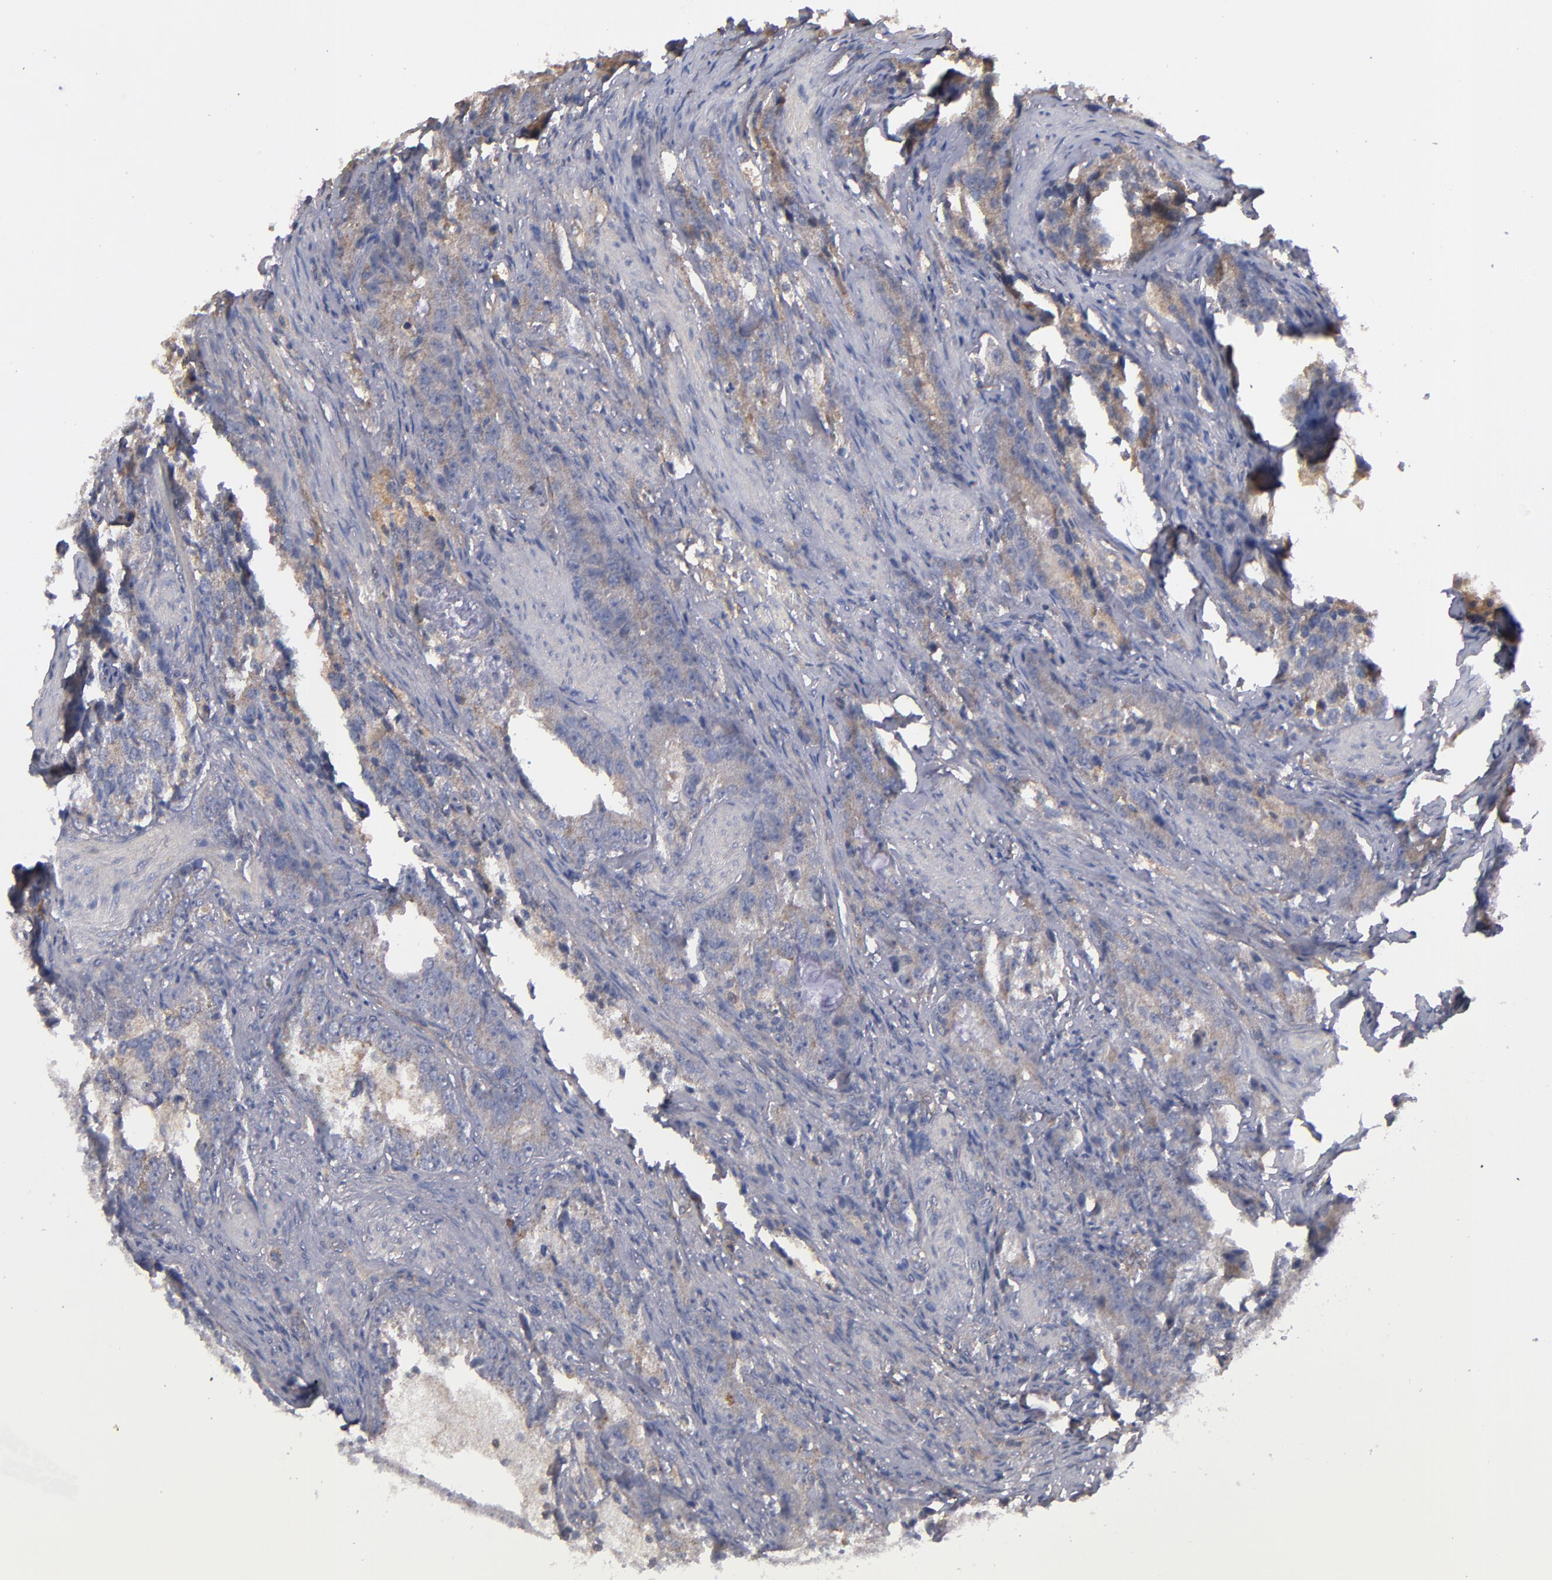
{"staining": {"intensity": "weak", "quantity": ">75%", "location": "cytoplasmic/membranous"}, "tissue": "prostate cancer", "cell_type": "Tumor cells", "image_type": "cancer", "snomed": [{"axis": "morphology", "description": "Adenocarcinoma, High grade"}, {"axis": "topography", "description": "Prostate"}], "caption": "Protein analysis of high-grade adenocarcinoma (prostate) tissue demonstrates weak cytoplasmic/membranous expression in about >75% of tumor cells.", "gene": "DIPK2B", "patient": {"sex": "male", "age": 63}}